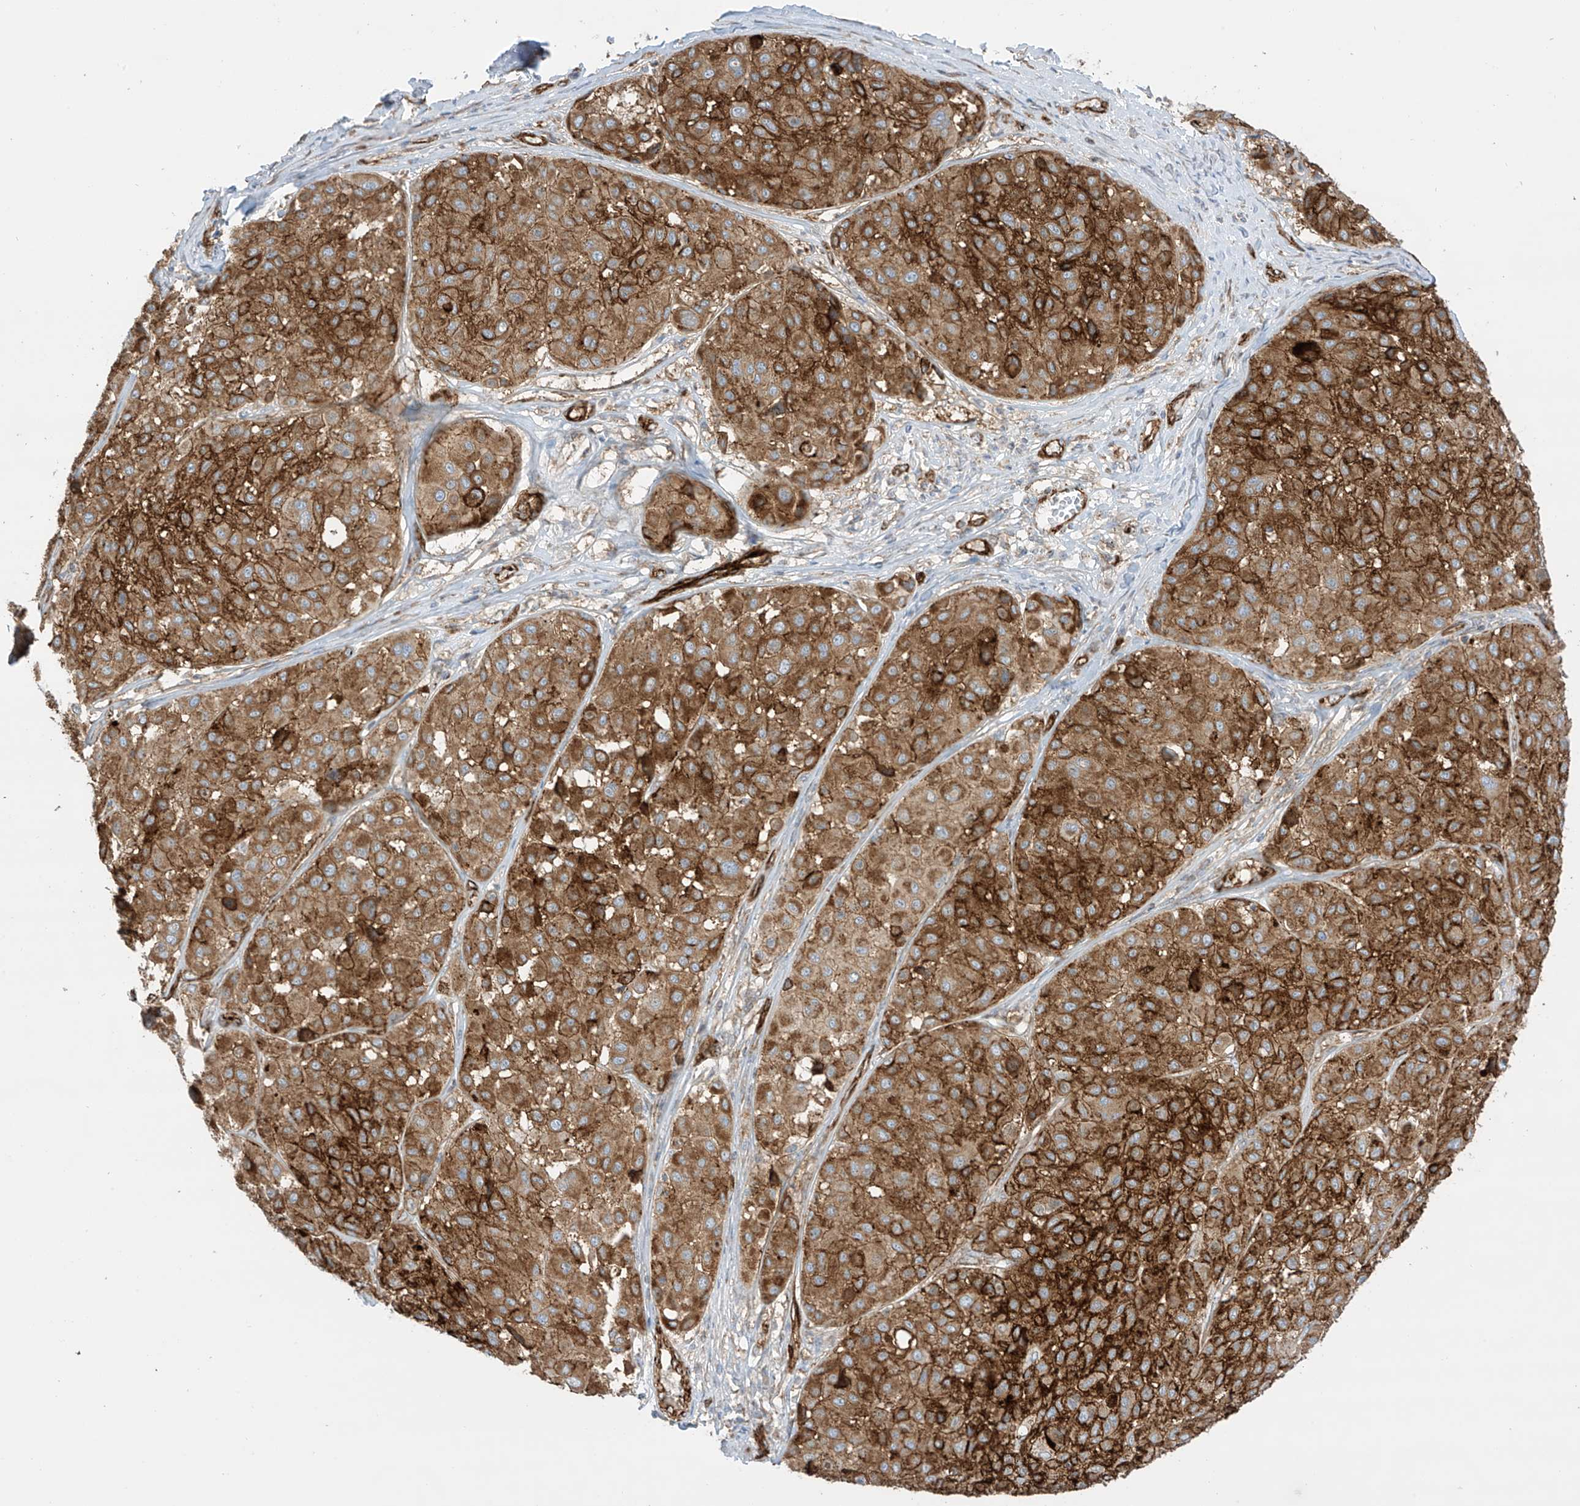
{"staining": {"intensity": "strong", "quantity": ">75%", "location": "cytoplasmic/membranous"}, "tissue": "melanoma", "cell_type": "Tumor cells", "image_type": "cancer", "snomed": [{"axis": "morphology", "description": "Malignant melanoma, Metastatic site"}, {"axis": "topography", "description": "Soft tissue"}], "caption": "Brown immunohistochemical staining in melanoma exhibits strong cytoplasmic/membranous positivity in approximately >75% of tumor cells.", "gene": "ABCB7", "patient": {"sex": "male", "age": 41}}